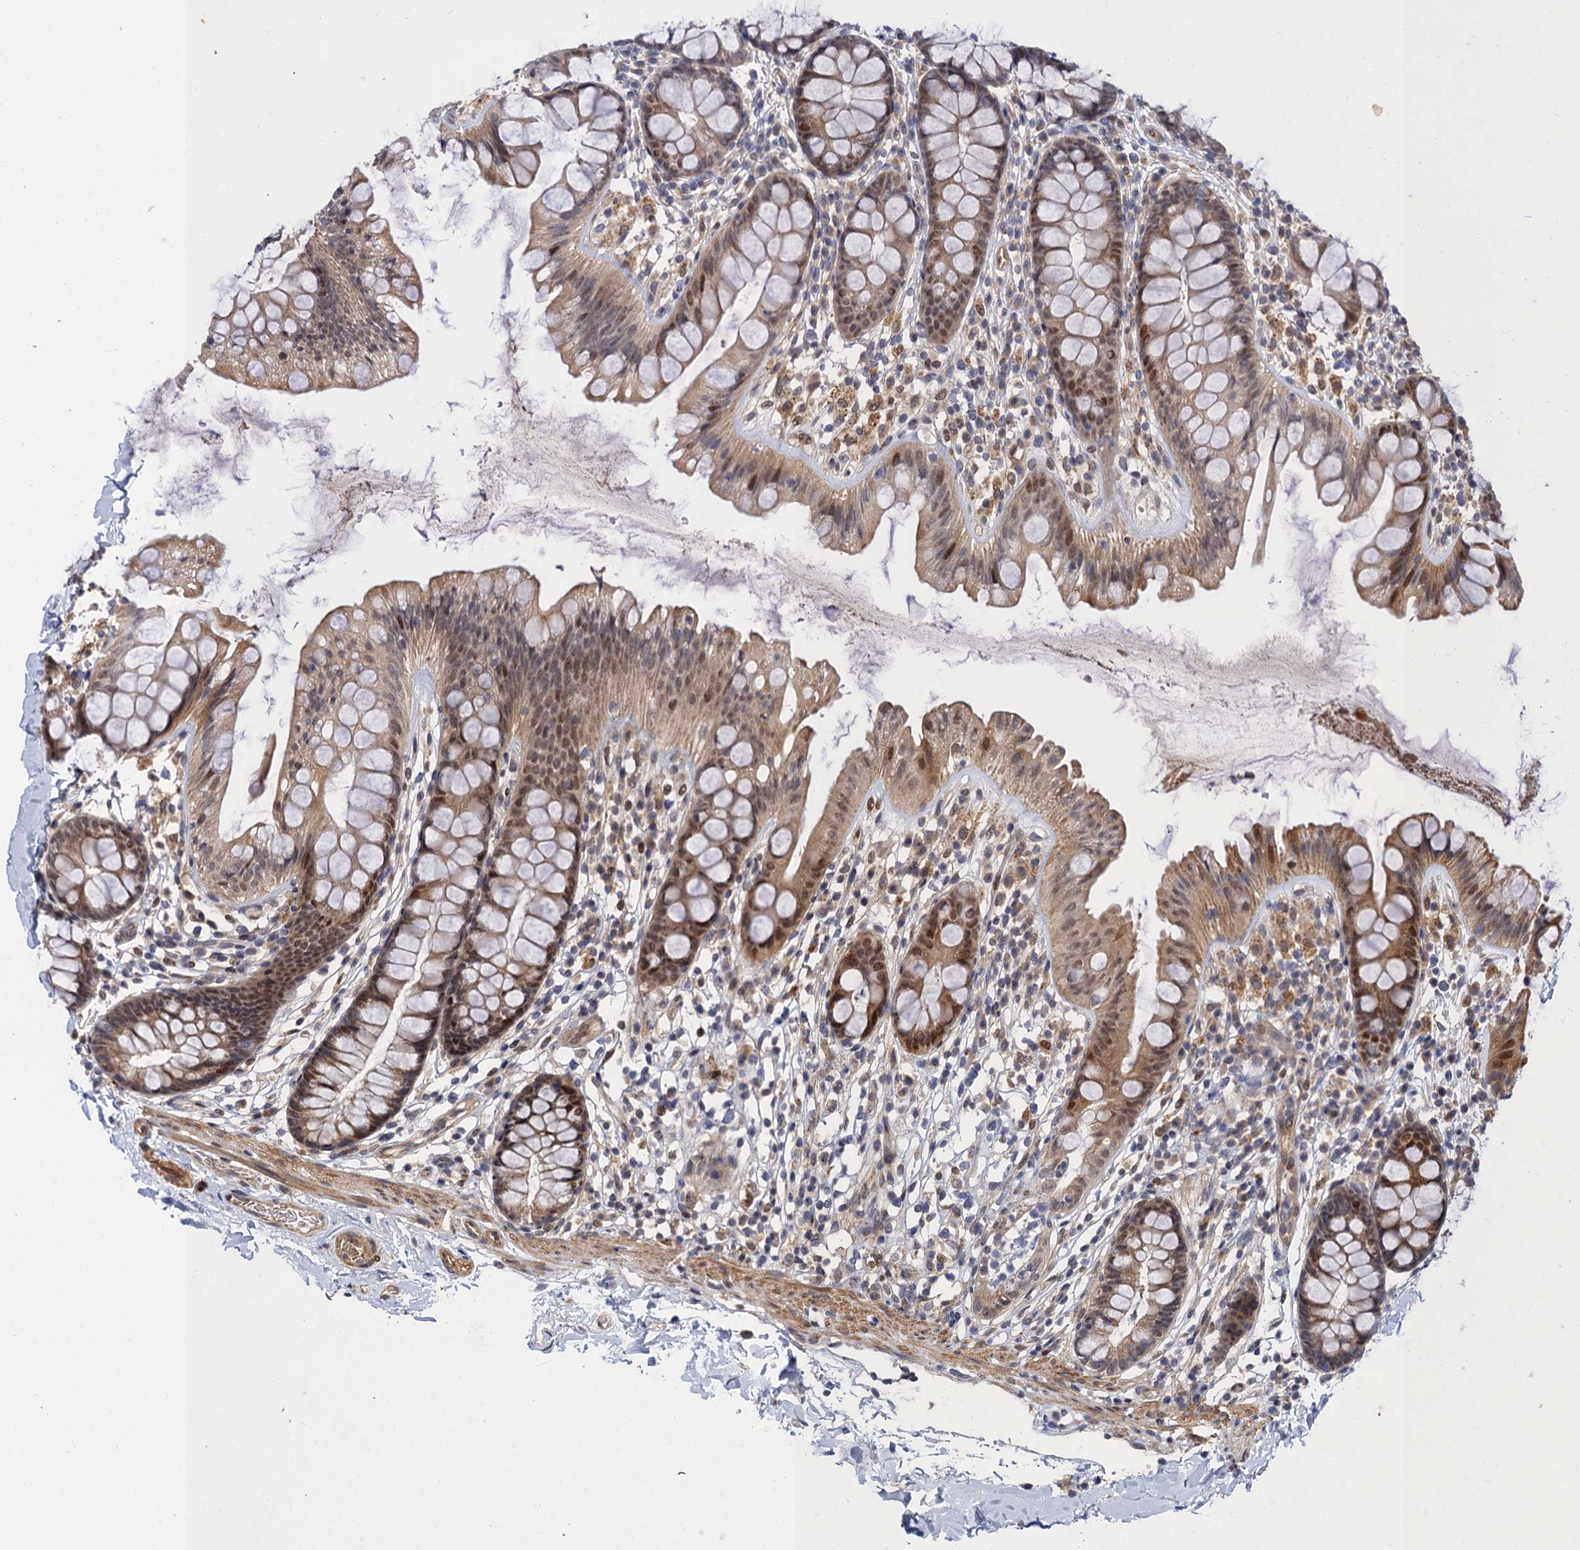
{"staining": {"intensity": "moderate", "quantity": ">75%", "location": "cytoplasmic/membranous"}, "tissue": "colon", "cell_type": "Endothelial cells", "image_type": "normal", "snomed": [{"axis": "morphology", "description": "Normal tissue, NOS"}, {"axis": "topography", "description": "Colon"}], "caption": "DAB (3,3'-diaminobenzidine) immunohistochemical staining of unremarkable human colon reveals moderate cytoplasmic/membranous protein staining in about >75% of endothelial cells. (Stains: DAB in brown, nuclei in blue, Microscopy: brightfield microscopy at high magnification).", "gene": "NEK8", "patient": {"sex": "female", "age": 62}}